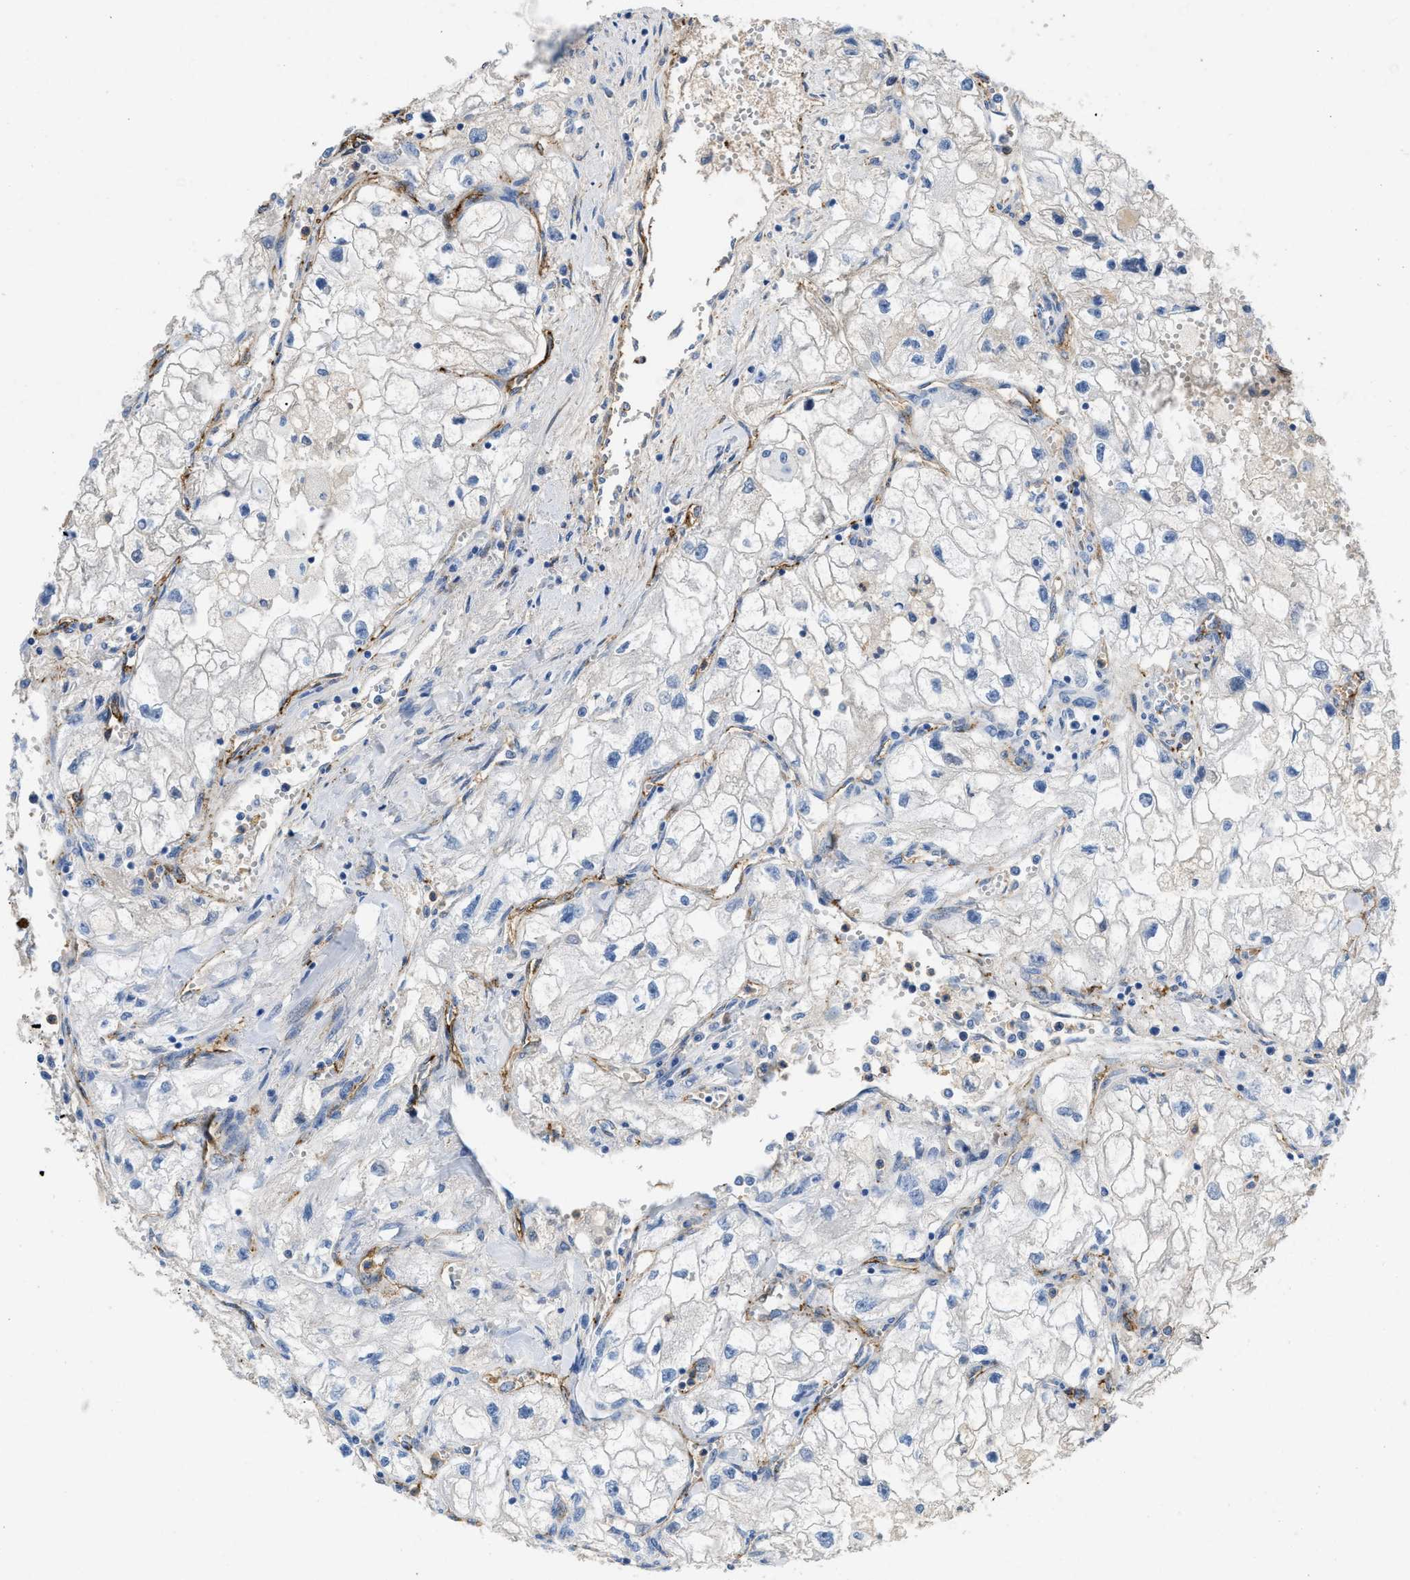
{"staining": {"intensity": "negative", "quantity": "none", "location": "none"}, "tissue": "renal cancer", "cell_type": "Tumor cells", "image_type": "cancer", "snomed": [{"axis": "morphology", "description": "Adenocarcinoma, NOS"}, {"axis": "topography", "description": "Kidney"}], "caption": "Tumor cells show no significant staining in renal adenocarcinoma. (DAB (3,3'-diaminobenzidine) IHC, high magnification).", "gene": "SPEG", "patient": {"sex": "female", "age": 70}}